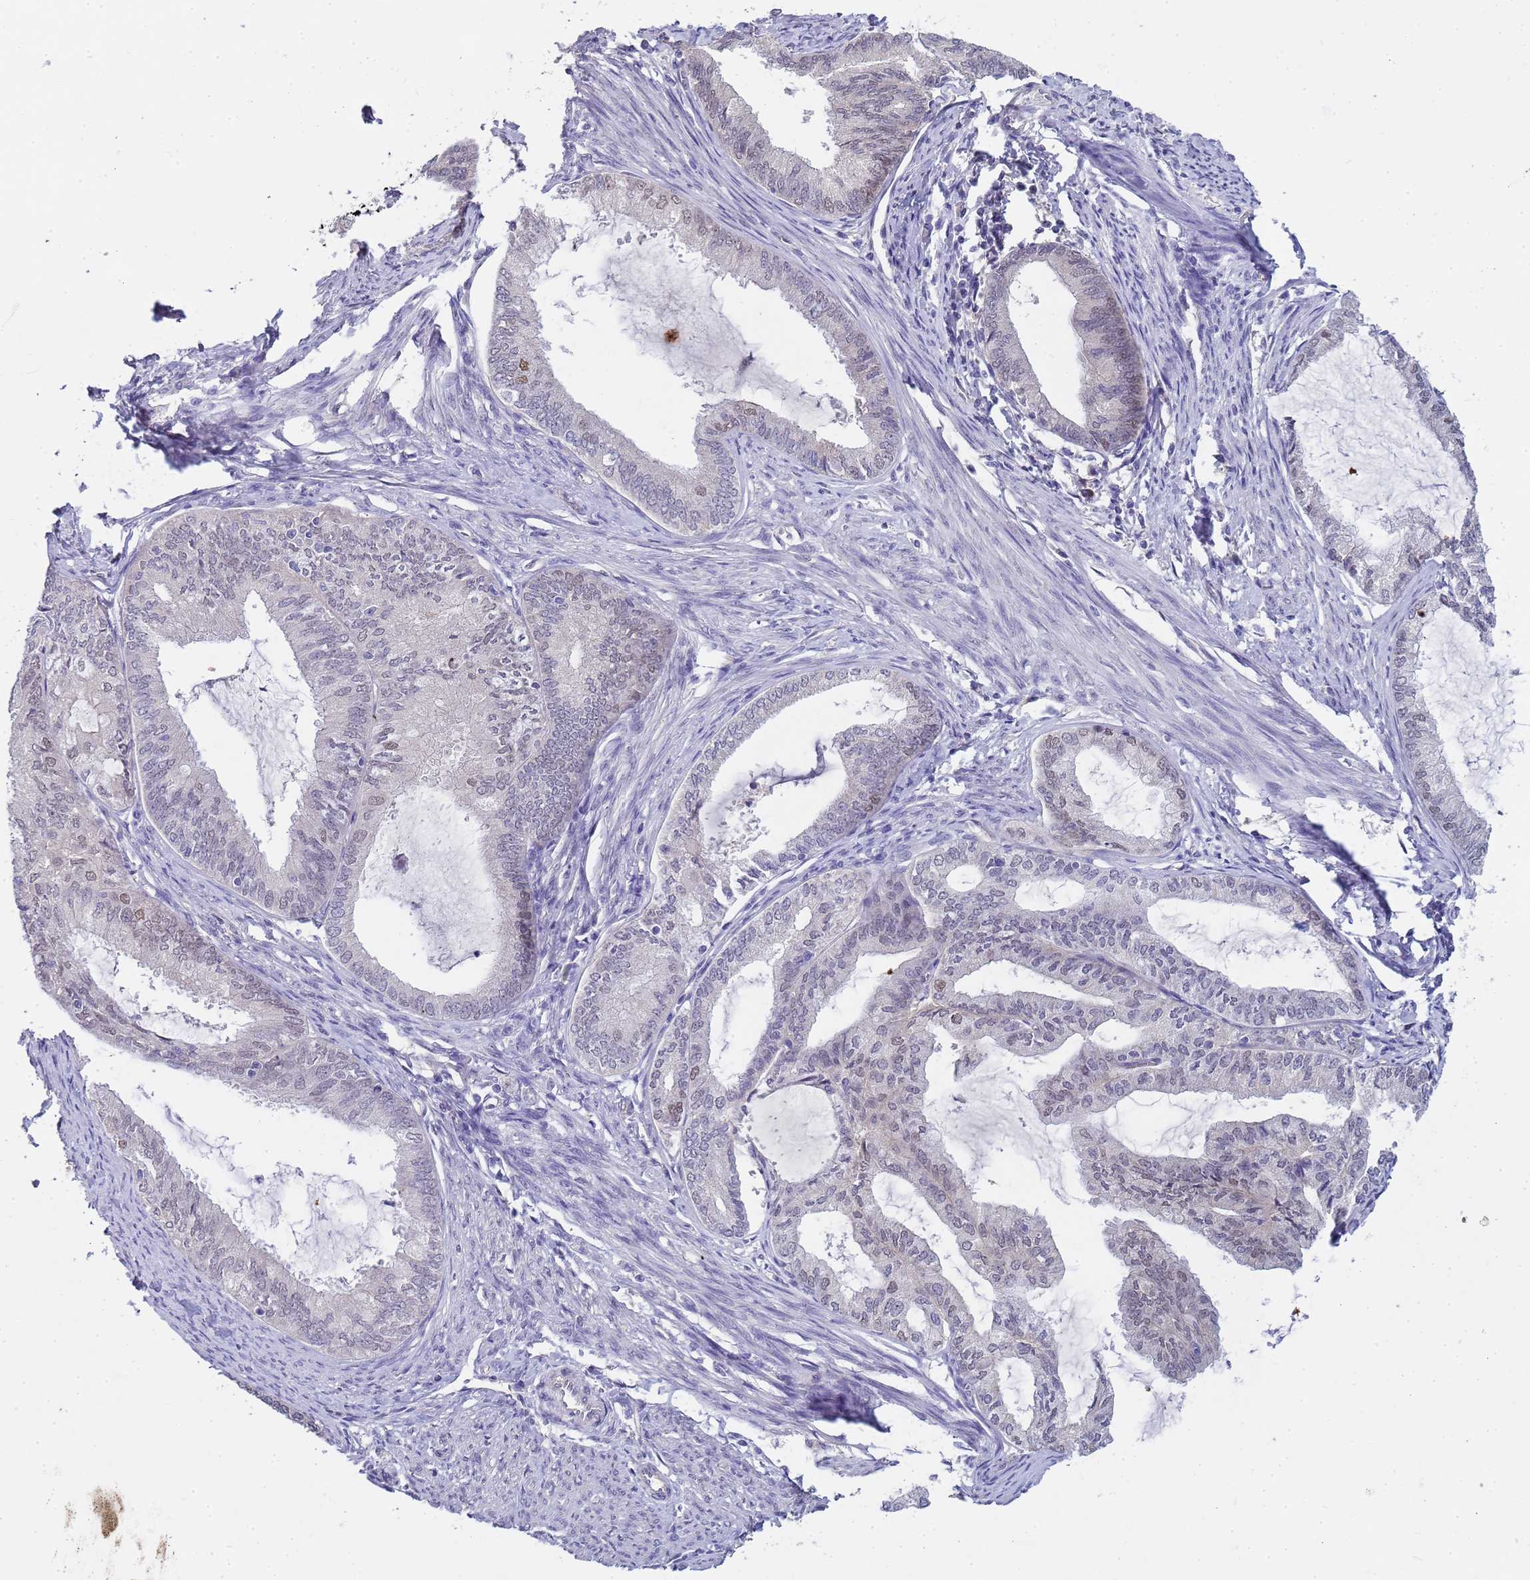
{"staining": {"intensity": "weak", "quantity": "<25%", "location": "nuclear"}, "tissue": "endometrial cancer", "cell_type": "Tumor cells", "image_type": "cancer", "snomed": [{"axis": "morphology", "description": "Adenocarcinoma, NOS"}, {"axis": "topography", "description": "Endometrium"}], "caption": "Immunohistochemistry of human adenocarcinoma (endometrial) exhibits no staining in tumor cells.", "gene": "TRMT10A", "patient": {"sex": "female", "age": 86}}